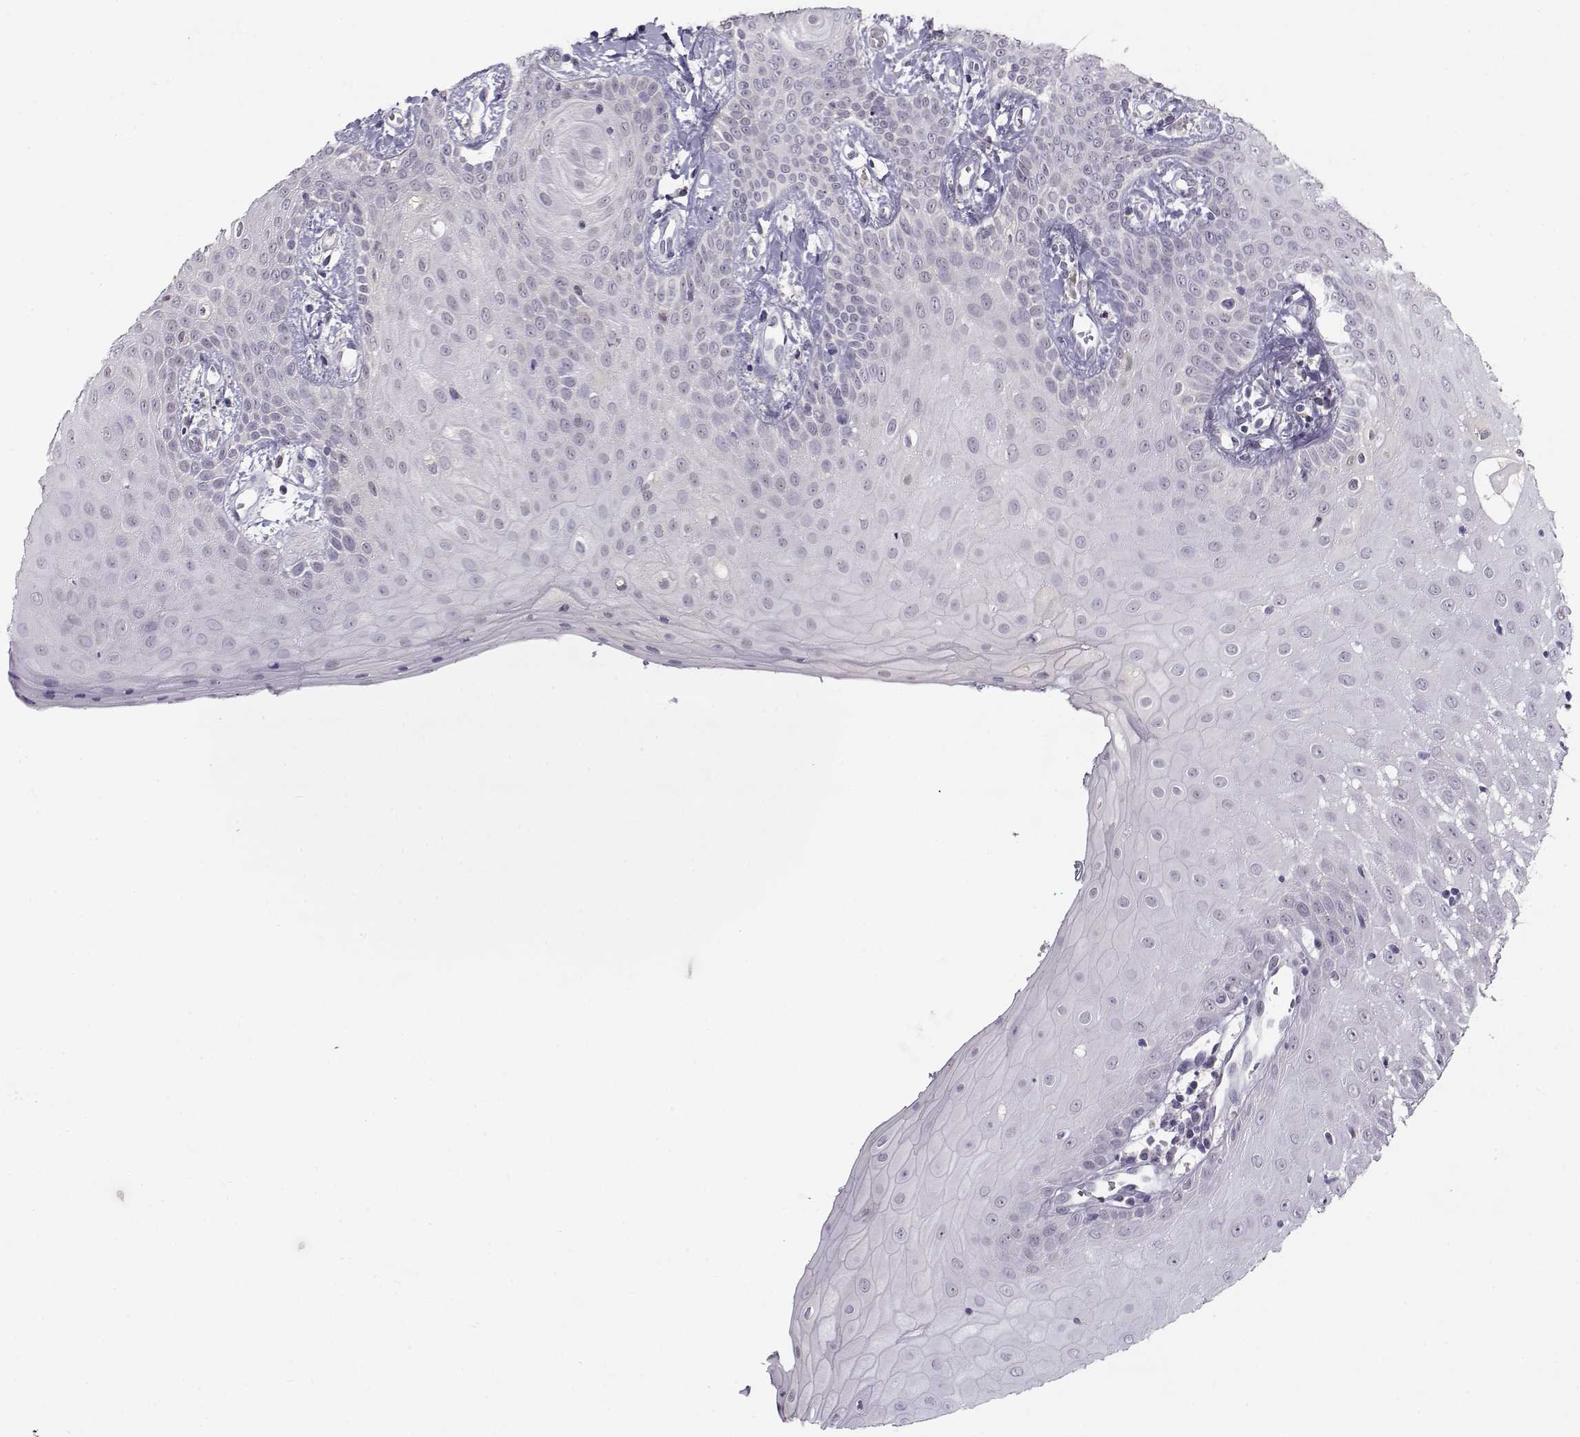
{"staining": {"intensity": "negative", "quantity": "none", "location": "none"}, "tissue": "head and neck cancer", "cell_type": "Tumor cells", "image_type": "cancer", "snomed": [{"axis": "morphology", "description": "Normal tissue, NOS"}, {"axis": "morphology", "description": "Squamous cell carcinoma, NOS"}, {"axis": "topography", "description": "Oral tissue"}, {"axis": "topography", "description": "Salivary gland"}, {"axis": "topography", "description": "Head-Neck"}], "caption": "The histopathology image demonstrates no significant expression in tumor cells of head and neck cancer (squamous cell carcinoma). Brightfield microscopy of immunohistochemistry (IHC) stained with DAB (3,3'-diaminobenzidine) (brown) and hematoxylin (blue), captured at high magnification.", "gene": "C16orf86", "patient": {"sex": "female", "age": 62}}